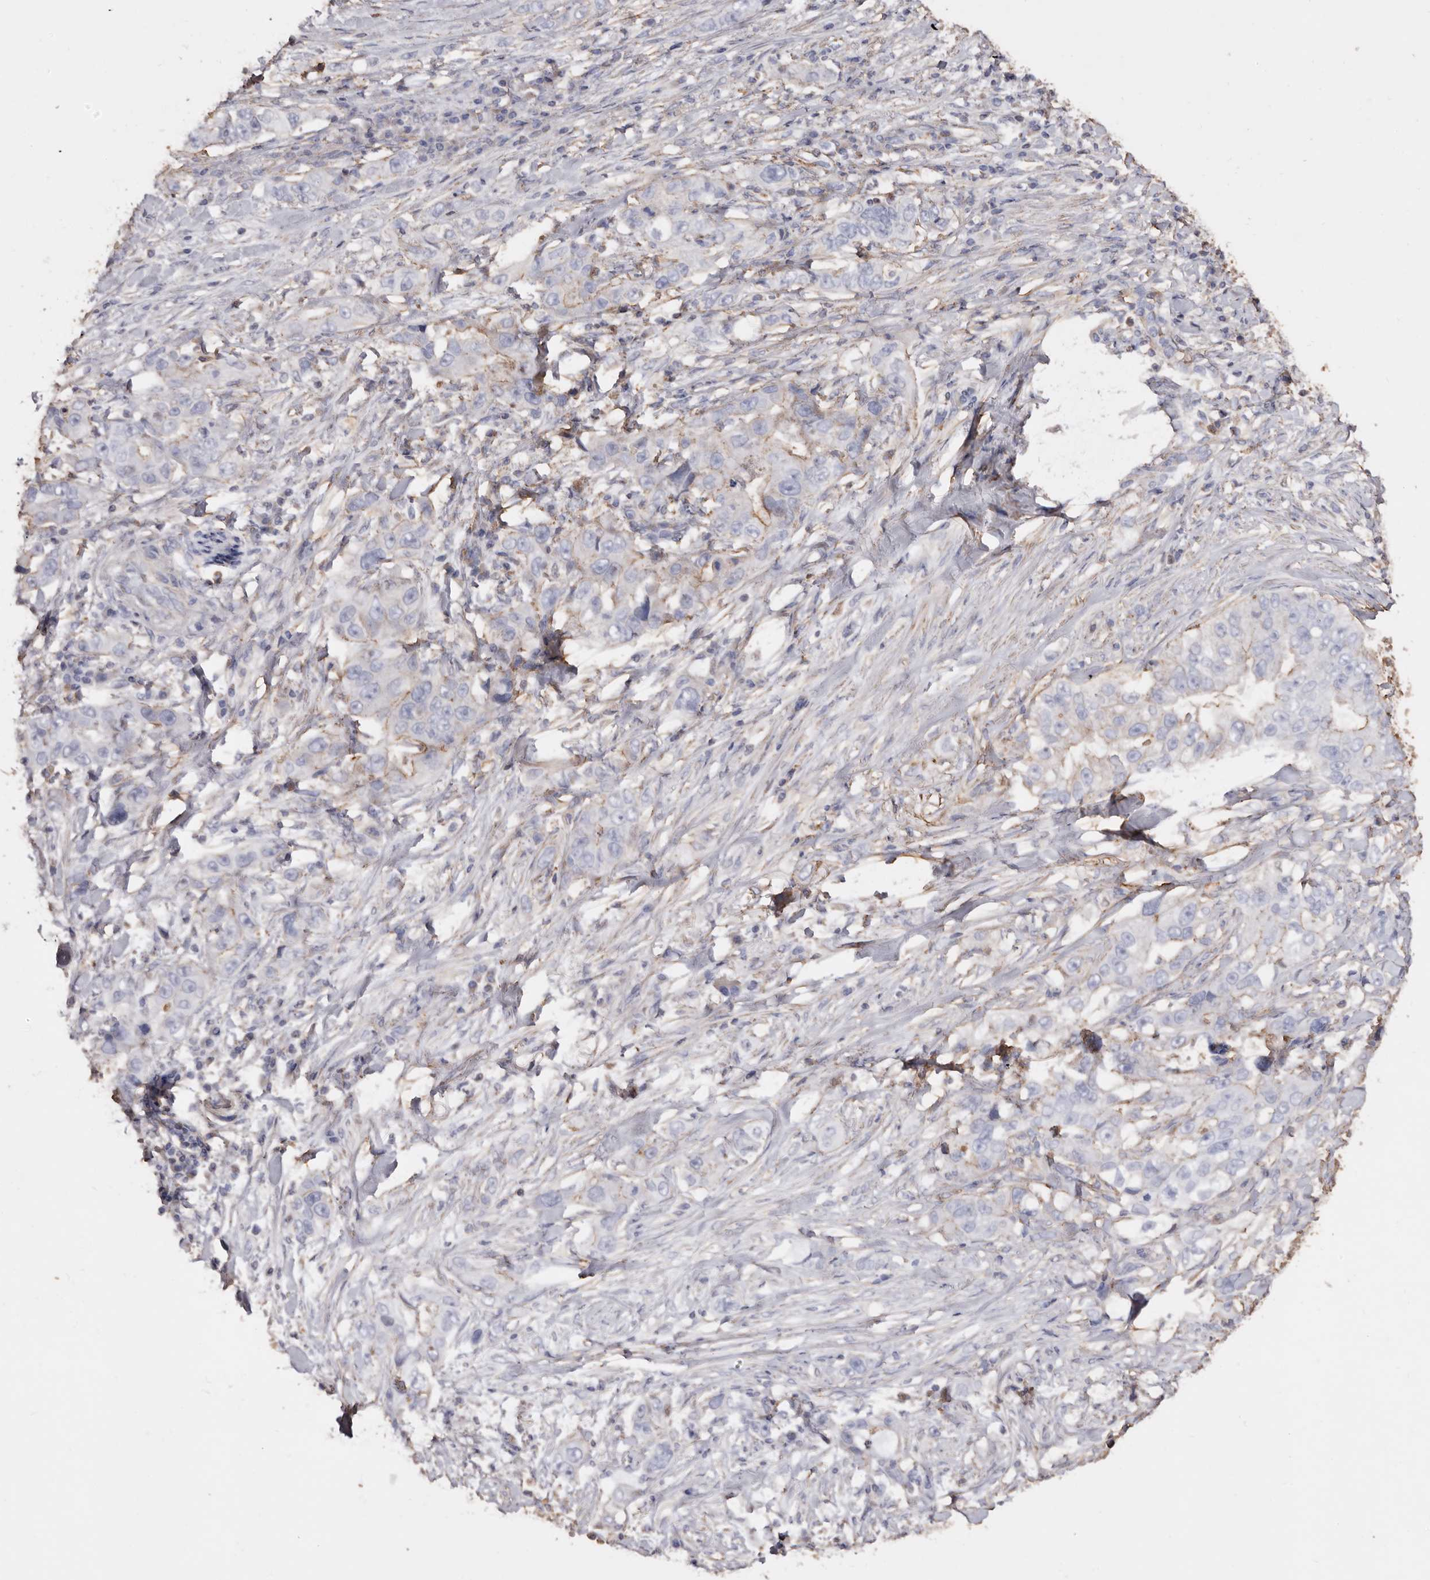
{"staining": {"intensity": "negative", "quantity": "none", "location": "none"}, "tissue": "lung cancer", "cell_type": "Tumor cells", "image_type": "cancer", "snomed": [{"axis": "morphology", "description": "Adenocarcinoma, NOS"}, {"axis": "topography", "description": "Lung"}], "caption": "This is a micrograph of immunohistochemistry staining of adenocarcinoma (lung), which shows no expression in tumor cells. (Brightfield microscopy of DAB IHC at high magnification).", "gene": "COQ8B", "patient": {"sex": "female", "age": 51}}